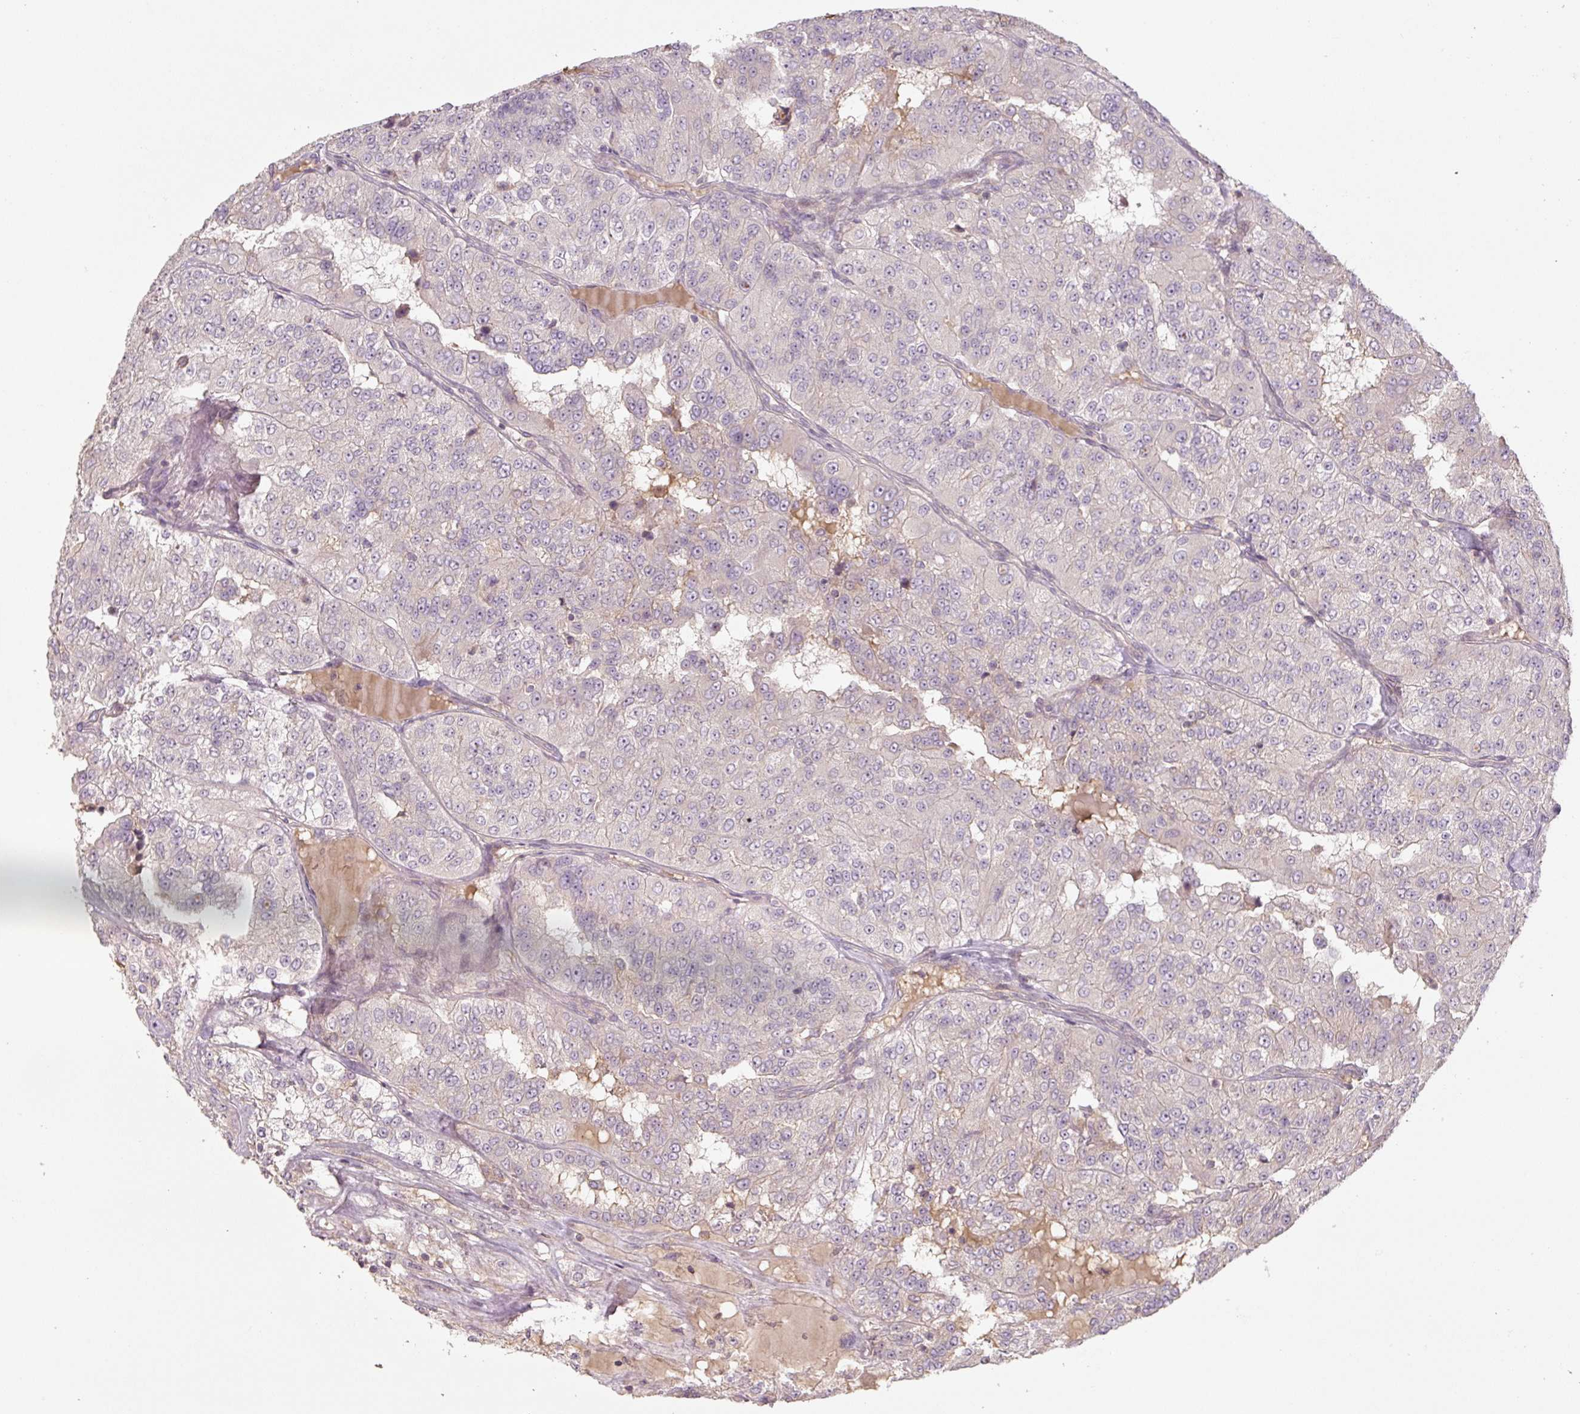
{"staining": {"intensity": "negative", "quantity": "none", "location": "none"}, "tissue": "renal cancer", "cell_type": "Tumor cells", "image_type": "cancer", "snomed": [{"axis": "morphology", "description": "Adenocarcinoma, NOS"}, {"axis": "topography", "description": "Kidney"}], "caption": "The immunohistochemistry (IHC) image has no significant positivity in tumor cells of renal cancer tissue. (DAB (3,3'-diaminobenzidine) immunohistochemistry (IHC), high magnification).", "gene": "C2orf73", "patient": {"sex": "female", "age": 63}}